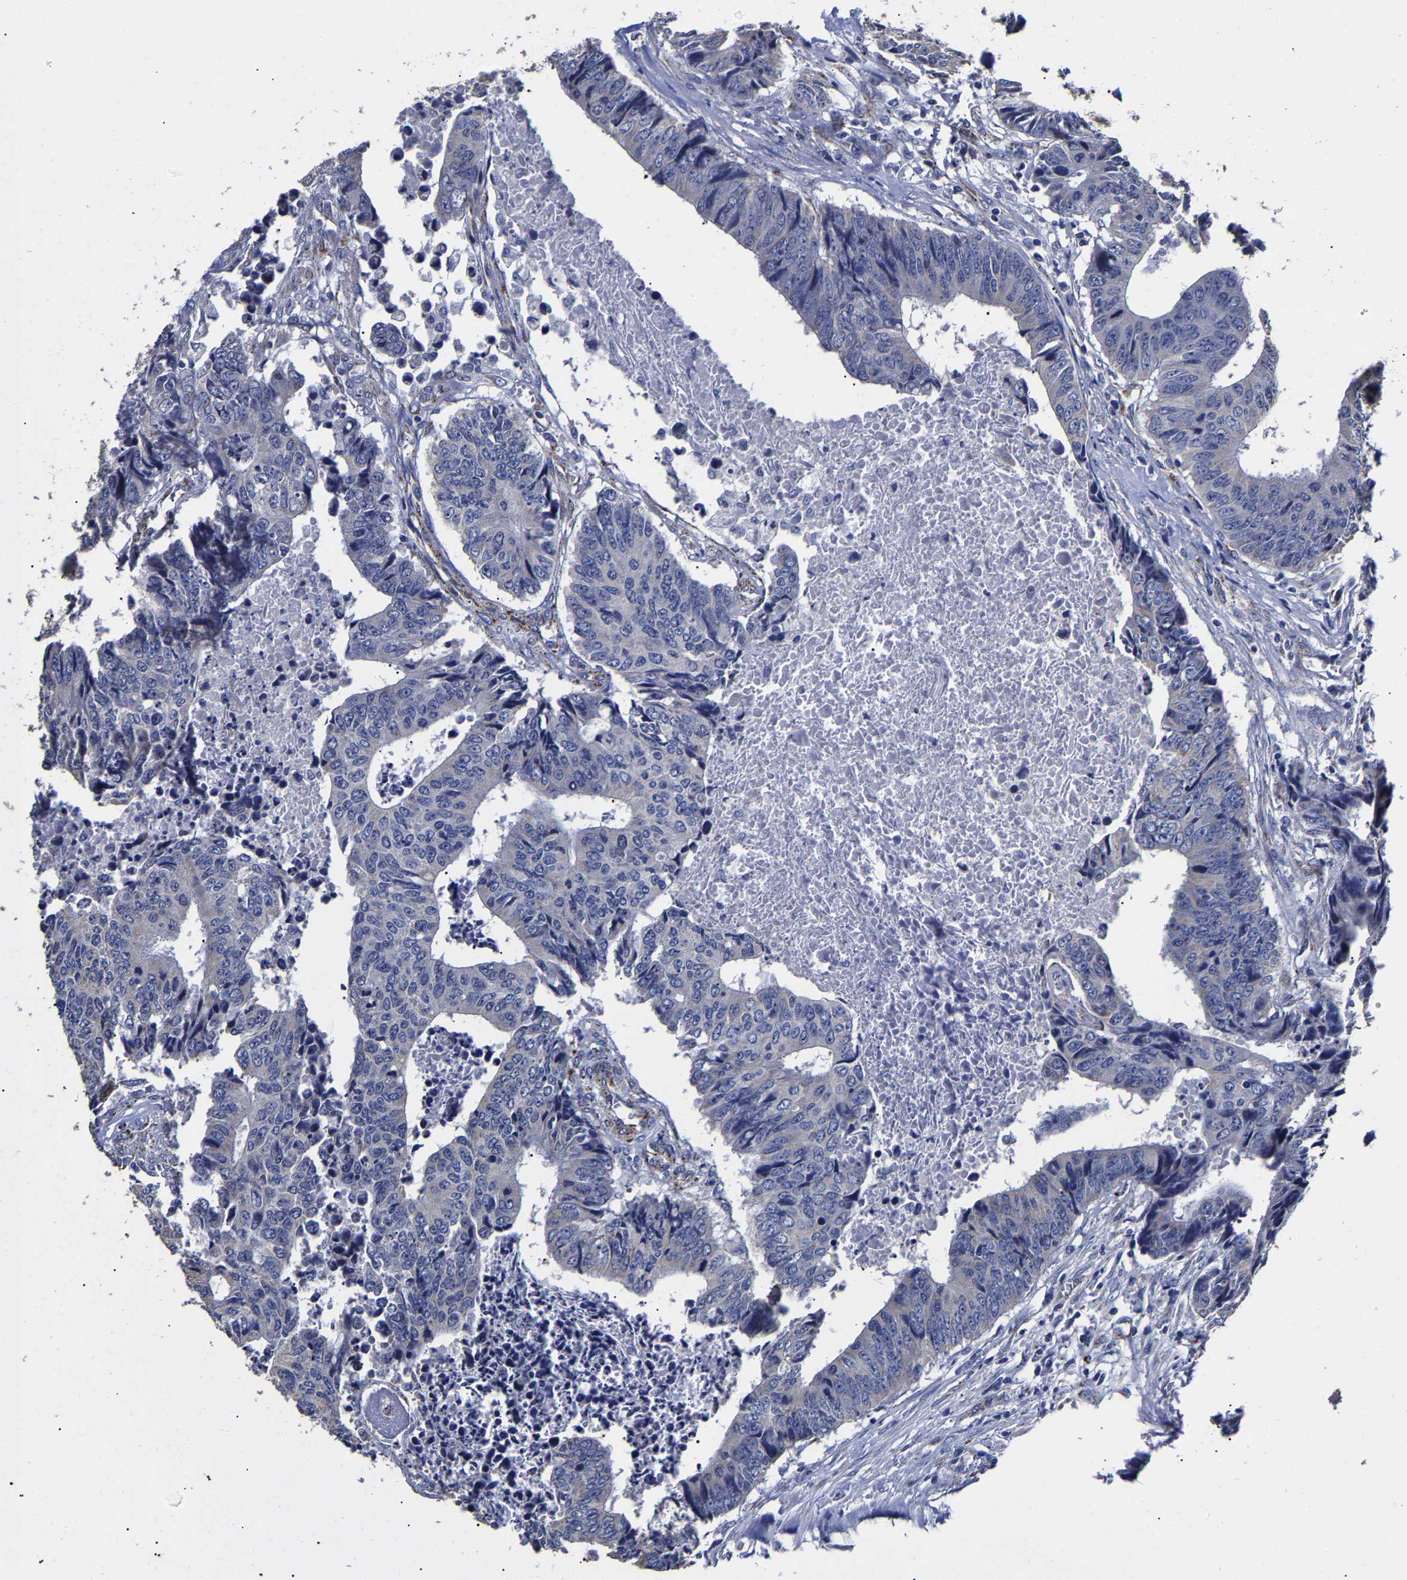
{"staining": {"intensity": "negative", "quantity": "none", "location": "none"}, "tissue": "colorectal cancer", "cell_type": "Tumor cells", "image_type": "cancer", "snomed": [{"axis": "morphology", "description": "Adenocarcinoma, NOS"}, {"axis": "topography", "description": "Rectum"}], "caption": "DAB (3,3'-diaminobenzidine) immunohistochemical staining of adenocarcinoma (colorectal) exhibits no significant positivity in tumor cells.", "gene": "AASS", "patient": {"sex": "male", "age": 84}}